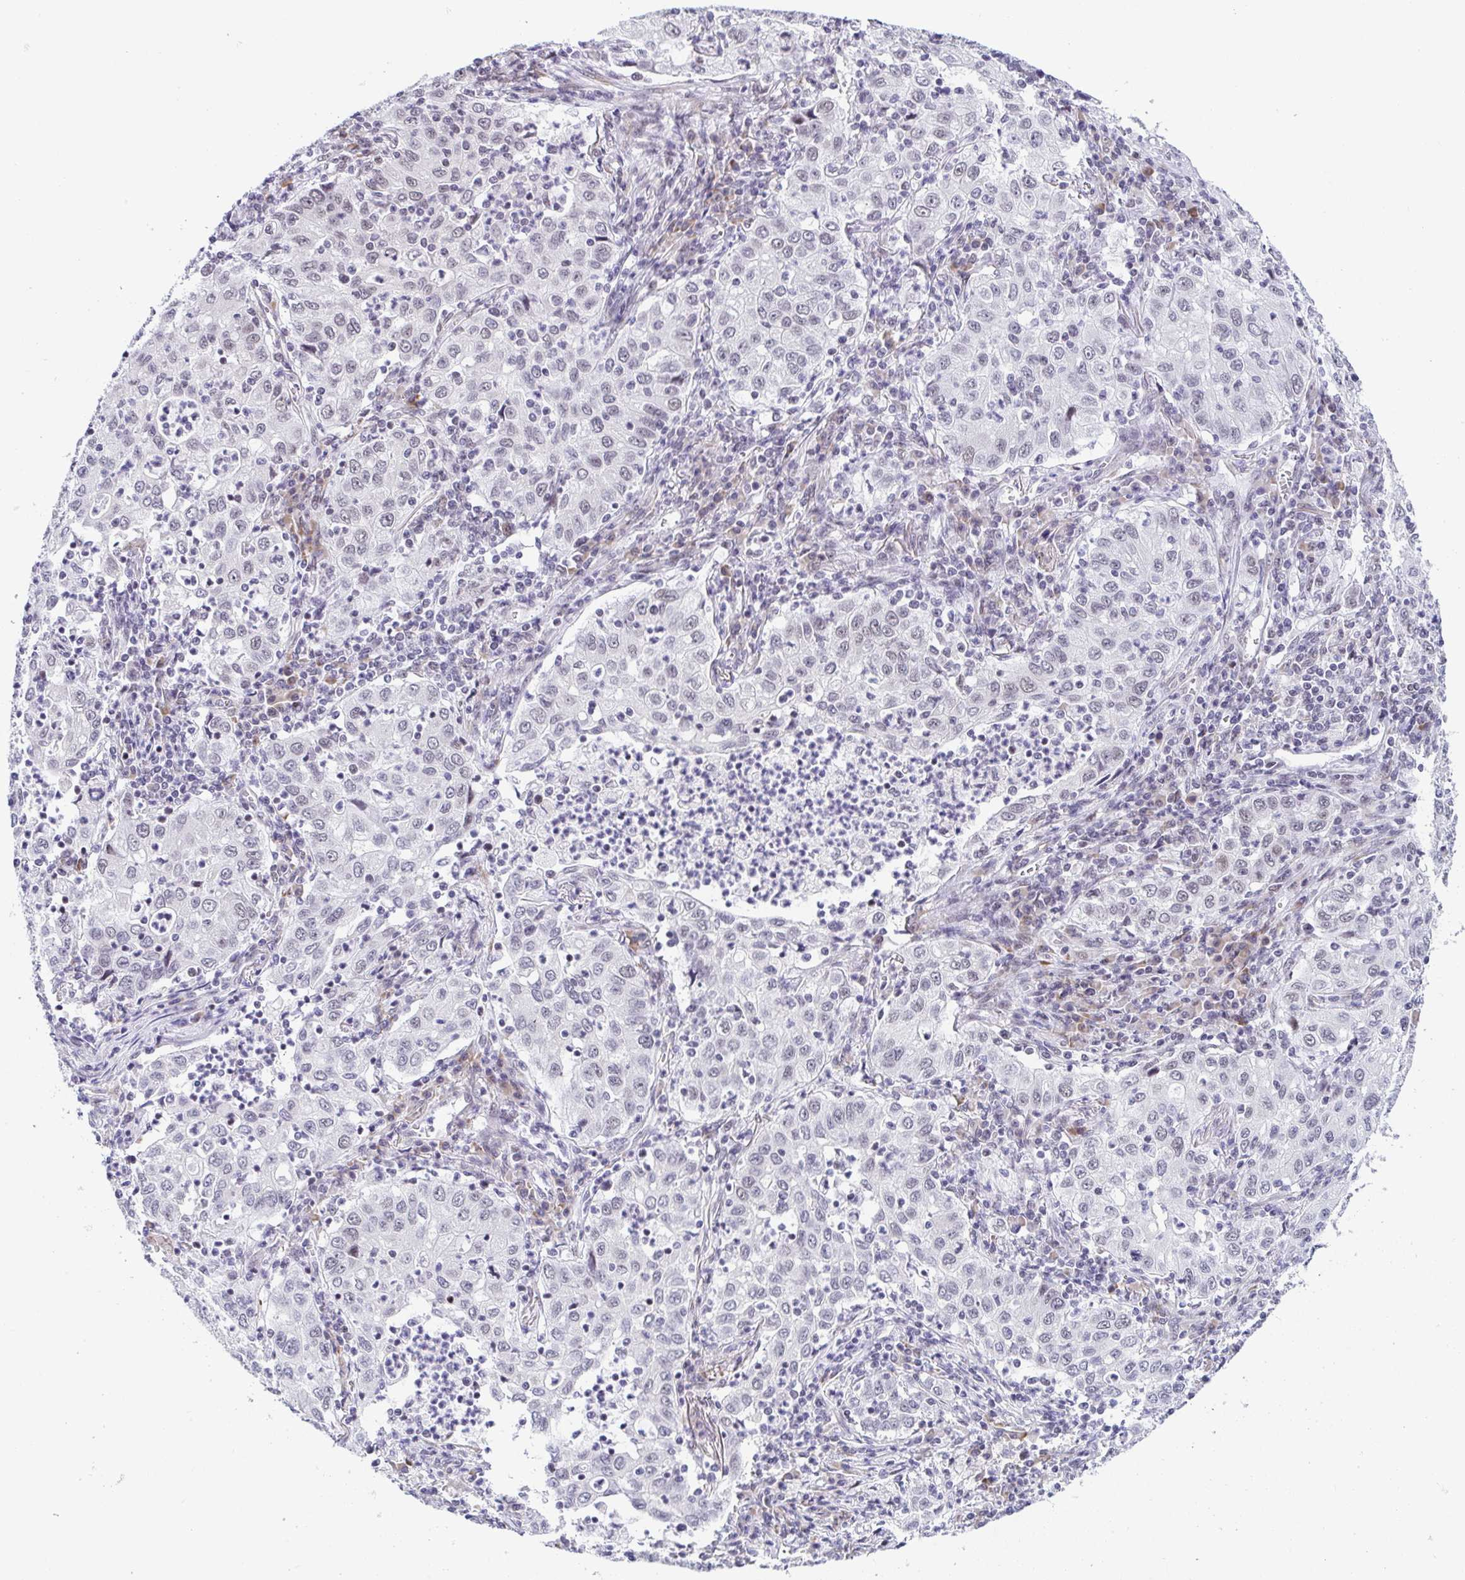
{"staining": {"intensity": "weak", "quantity": "25%-75%", "location": "nuclear"}, "tissue": "lung cancer", "cell_type": "Tumor cells", "image_type": "cancer", "snomed": [{"axis": "morphology", "description": "Squamous cell carcinoma, NOS"}, {"axis": "topography", "description": "Lung"}], "caption": "Weak nuclear positivity for a protein is seen in about 25%-75% of tumor cells of lung cancer (squamous cell carcinoma) using immunohistochemistry.", "gene": "WDR72", "patient": {"sex": "male", "age": 71}}